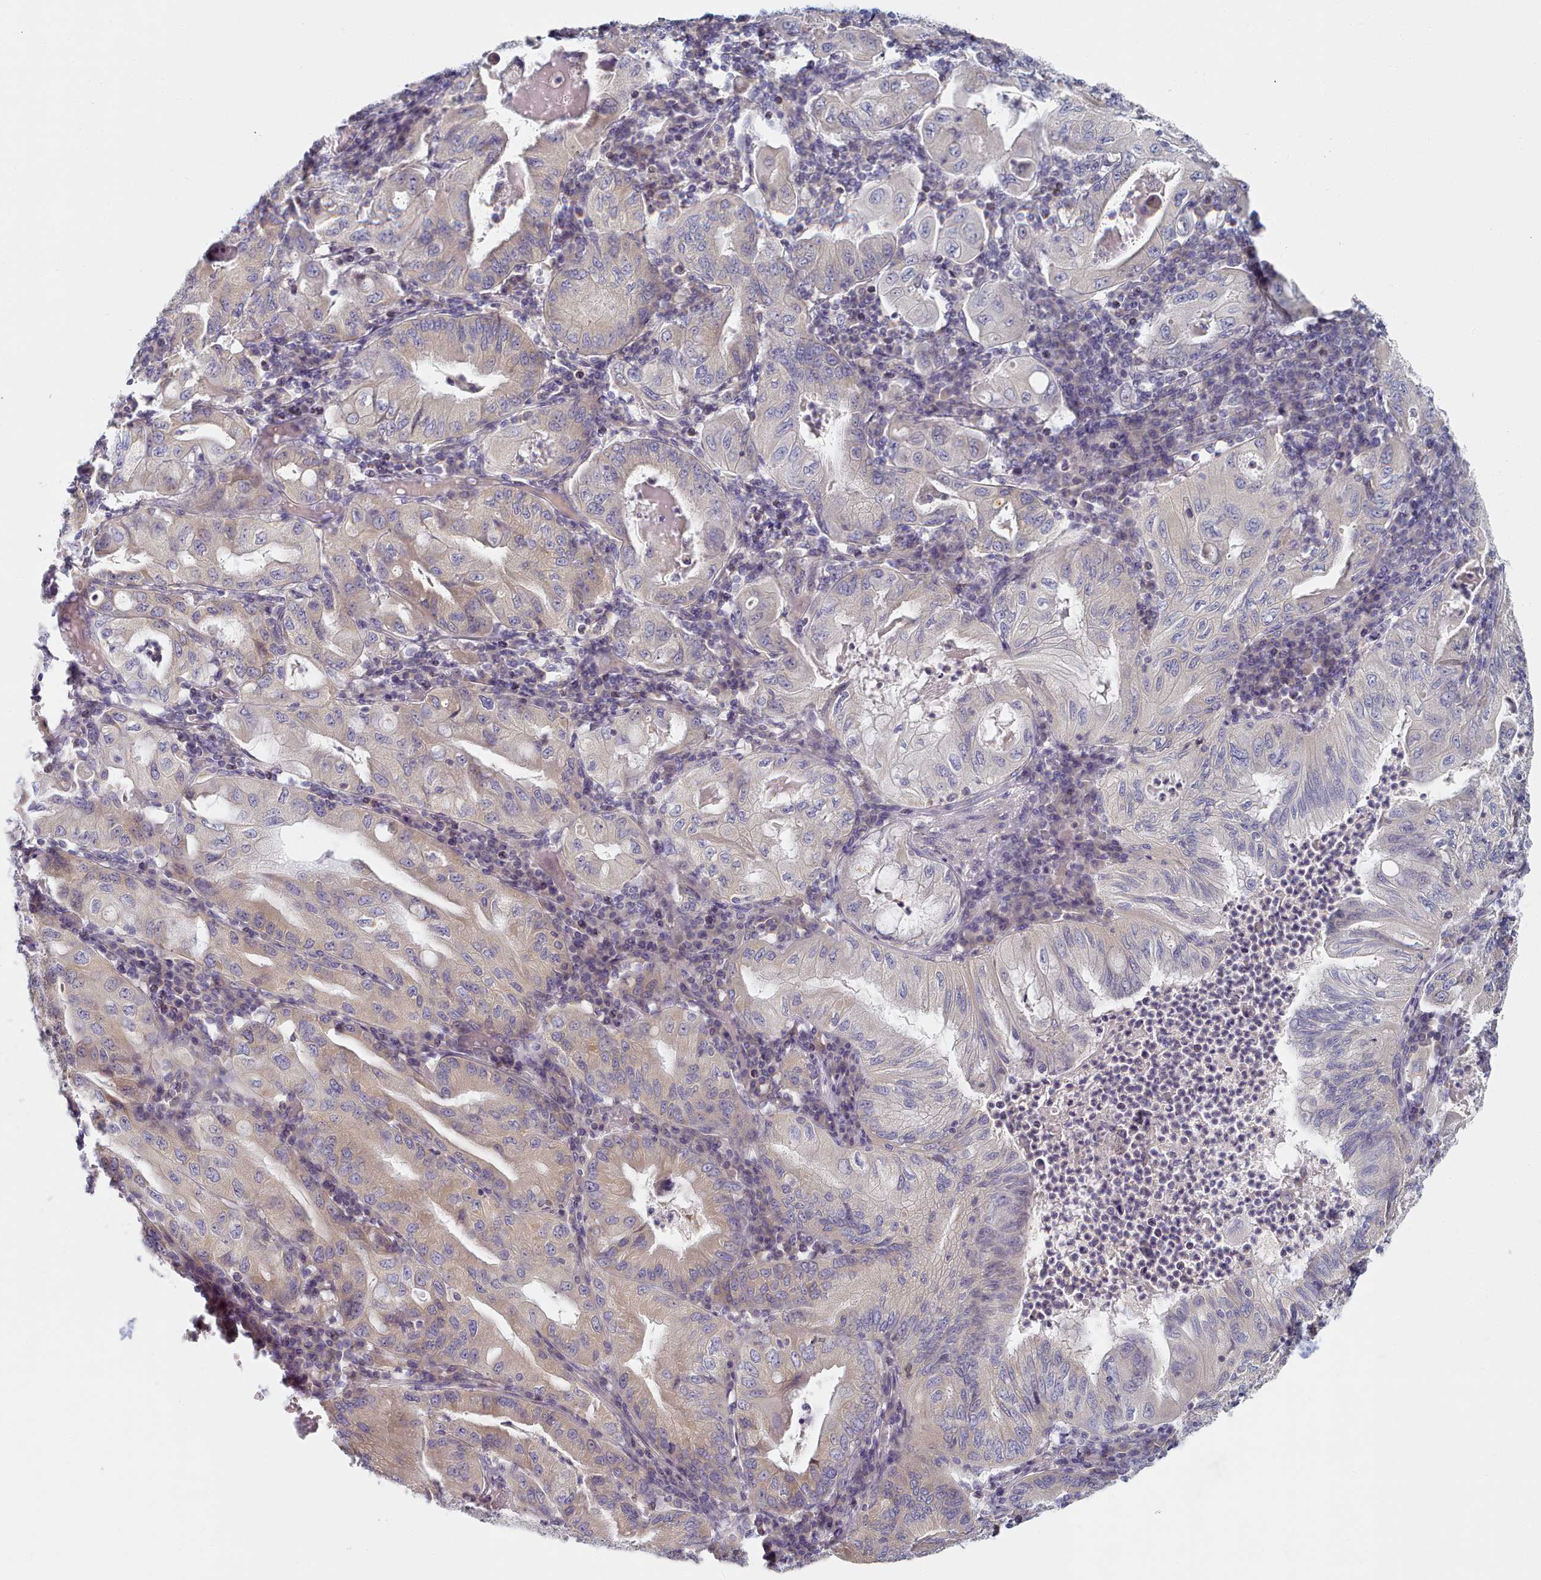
{"staining": {"intensity": "weak", "quantity": "25%-75%", "location": "cytoplasmic/membranous"}, "tissue": "stomach cancer", "cell_type": "Tumor cells", "image_type": "cancer", "snomed": [{"axis": "morphology", "description": "Normal tissue, NOS"}, {"axis": "morphology", "description": "Adenocarcinoma, NOS"}, {"axis": "topography", "description": "Esophagus"}, {"axis": "topography", "description": "Stomach, upper"}, {"axis": "topography", "description": "Peripheral nerve tissue"}], "caption": "A low amount of weak cytoplasmic/membranous staining is appreciated in approximately 25%-75% of tumor cells in adenocarcinoma (stomach) tissue. (IHC, brightfield microscopy, high magnification).", "gene": "TYW1B", "patient": {"sex": "male", "age": 62}}